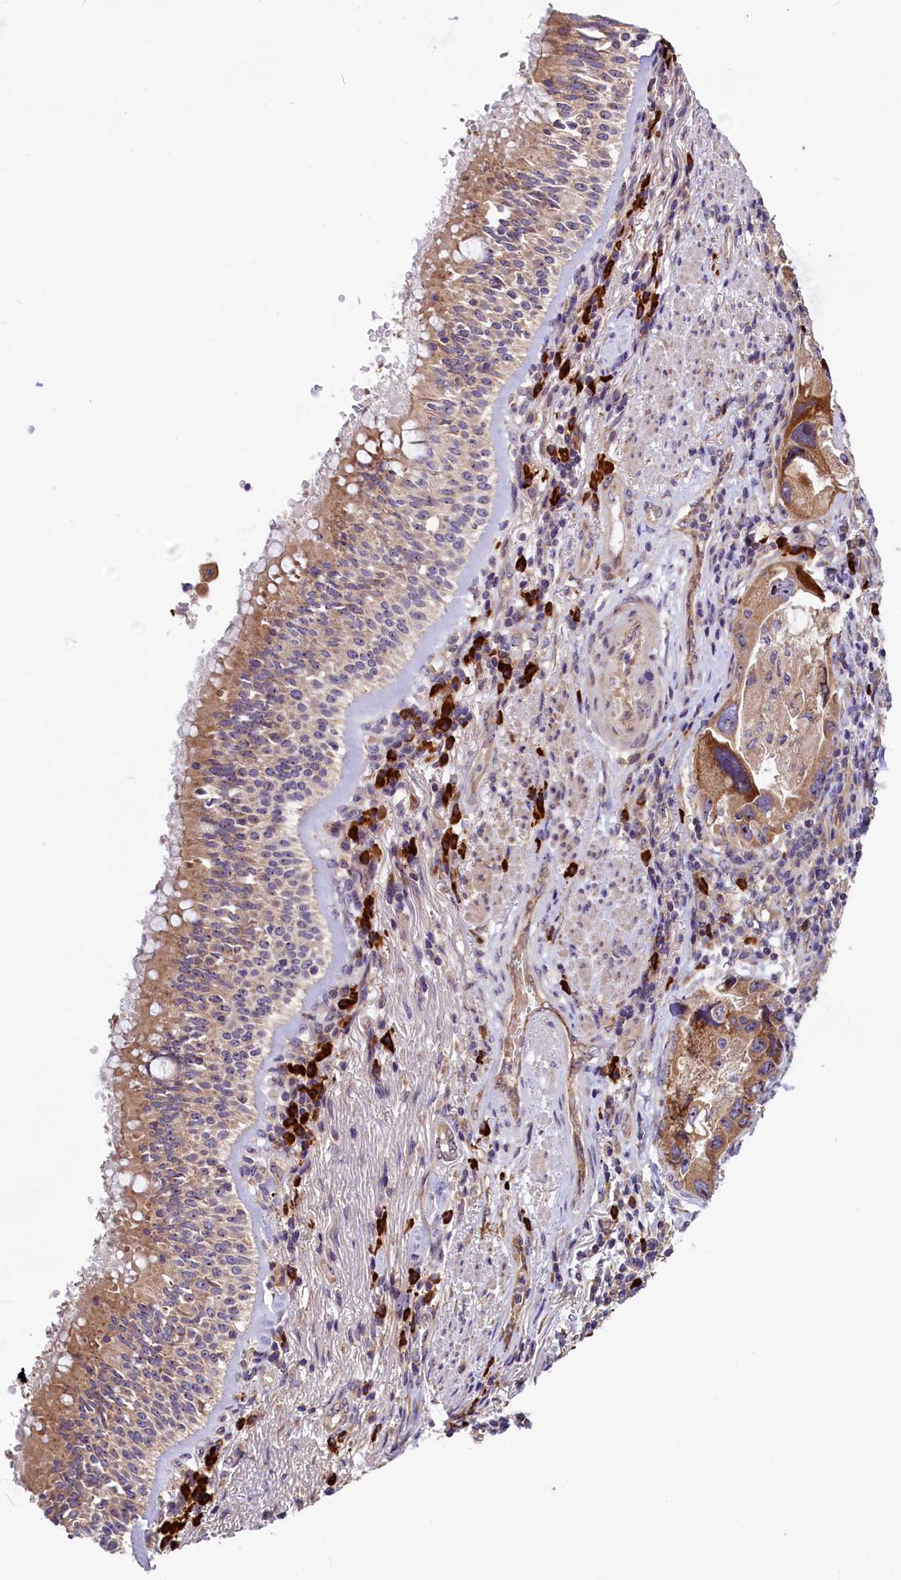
{"staining": {"intensity": "moderate", "quantity": ">75%", "location": "cytoplasmic/membranous"}, "tissue": "lung cancer", "cell_type": "Tumor cells", "image_type": "cancer", "snomed": [{"axis": "morphology", "description": "Adenocarcinoma, NOS"}, {"axis": "topography", "description": "Lung"}], "caption": "Moderate cytoplasmic/membranous protein expression is present in approximately >75% of tumor cells in lung cancer (adenocarcinoma). The staining was performed using DAB (3,3'-diaminobenzidine) to visualize the protein expression in brown, while the nuclei were stained in blue with hematoxylin (Magnification: 20x).", "gene": "FRY", "patient": {"sex": "female", "age": 54}}